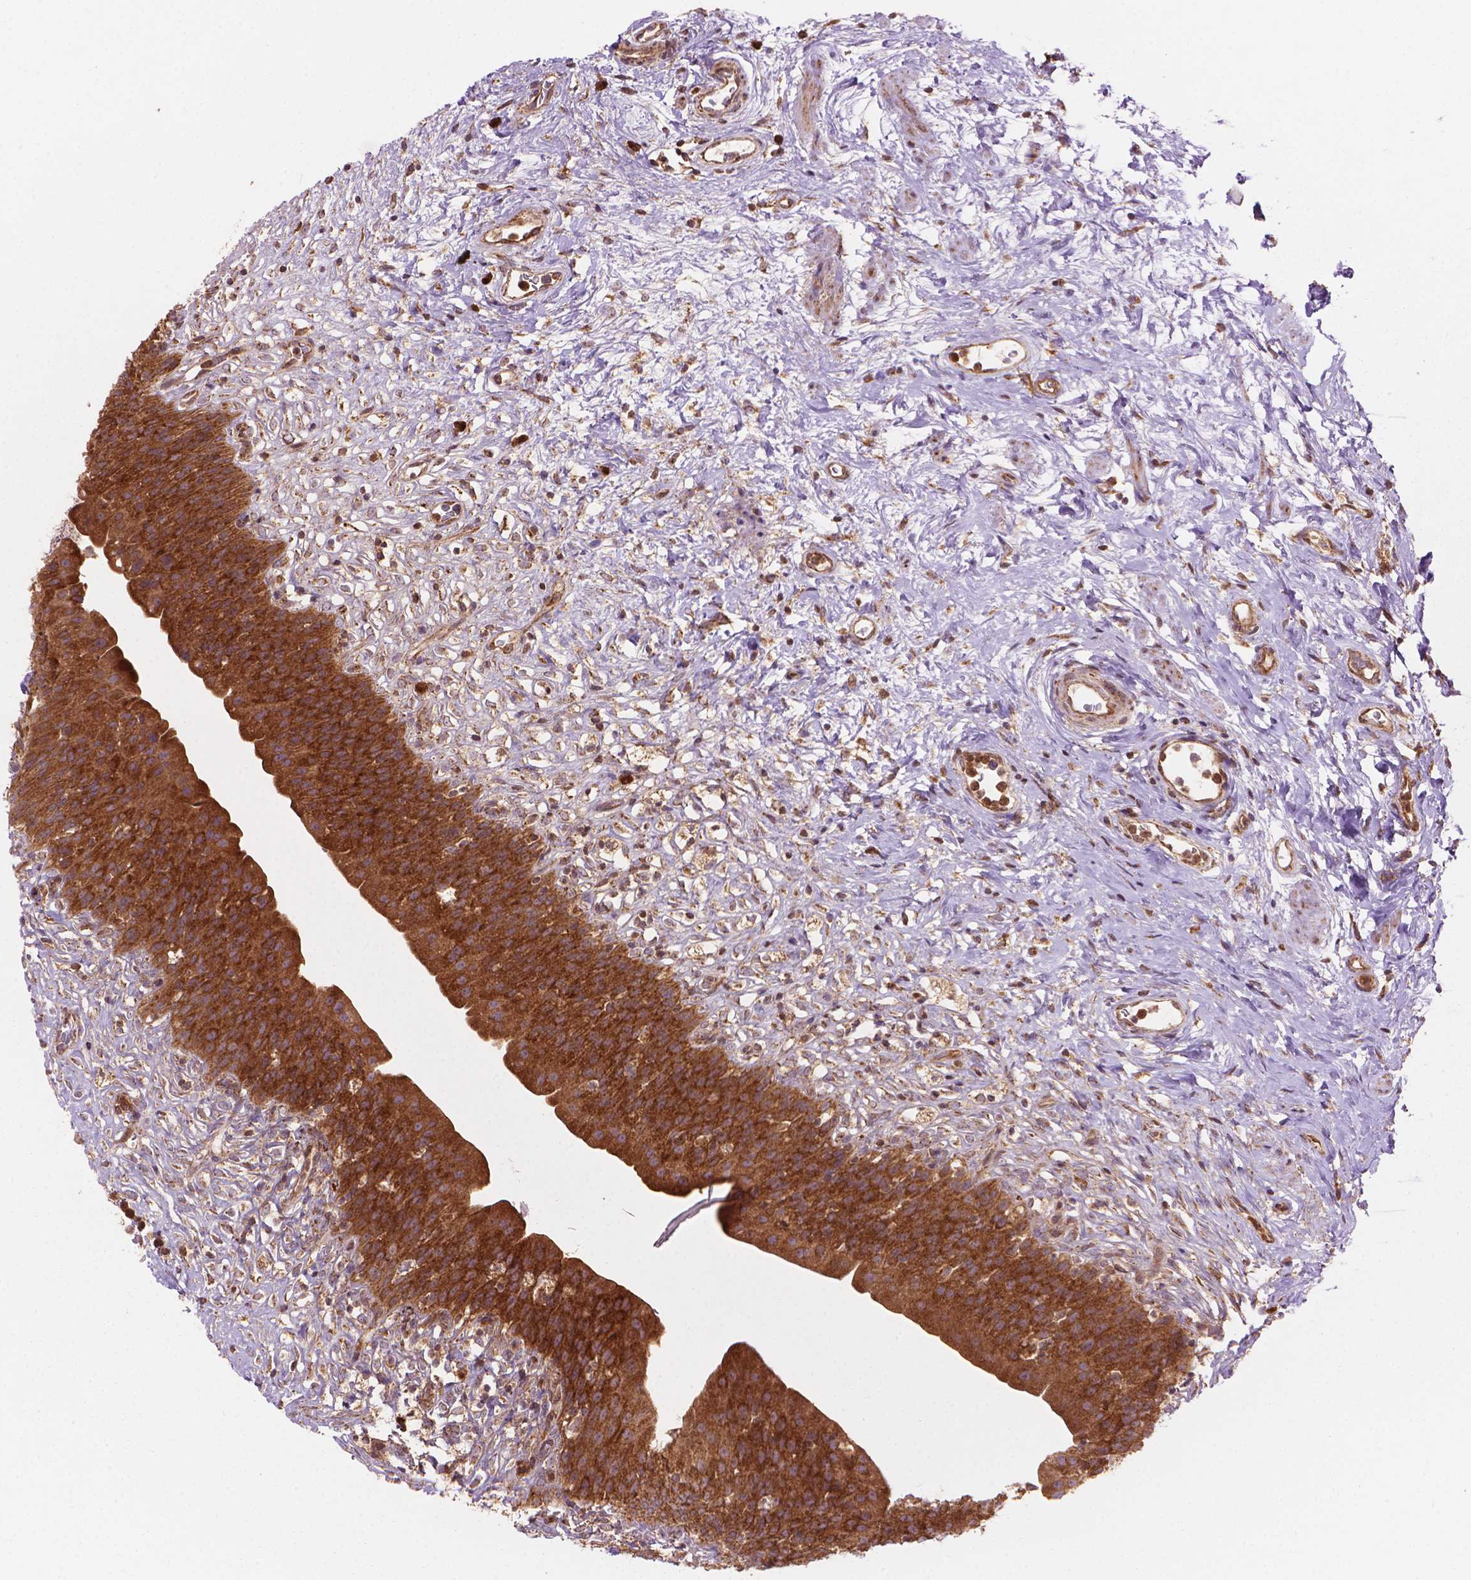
{"staining": {"intensity": "moderate", "quantity": ">75%", "location": "cytoplasmic/membranous"}, "tissue": "urinary bladder", "cell_type": "Urothelial cells", "image_type": "normal", "snomed": [{"axis": "morphology", "description": "Normal tissue, NOS"}, {"axis": "topography", "description": "Urinary bladder"}], "caption": "Protein staining displays moderate cytoplasmic/membranous staining in about >75% of urothelial cells in normal urinary bladder.", "gene": "VARS2", "patient": {"sex": "male", "age": 76}}